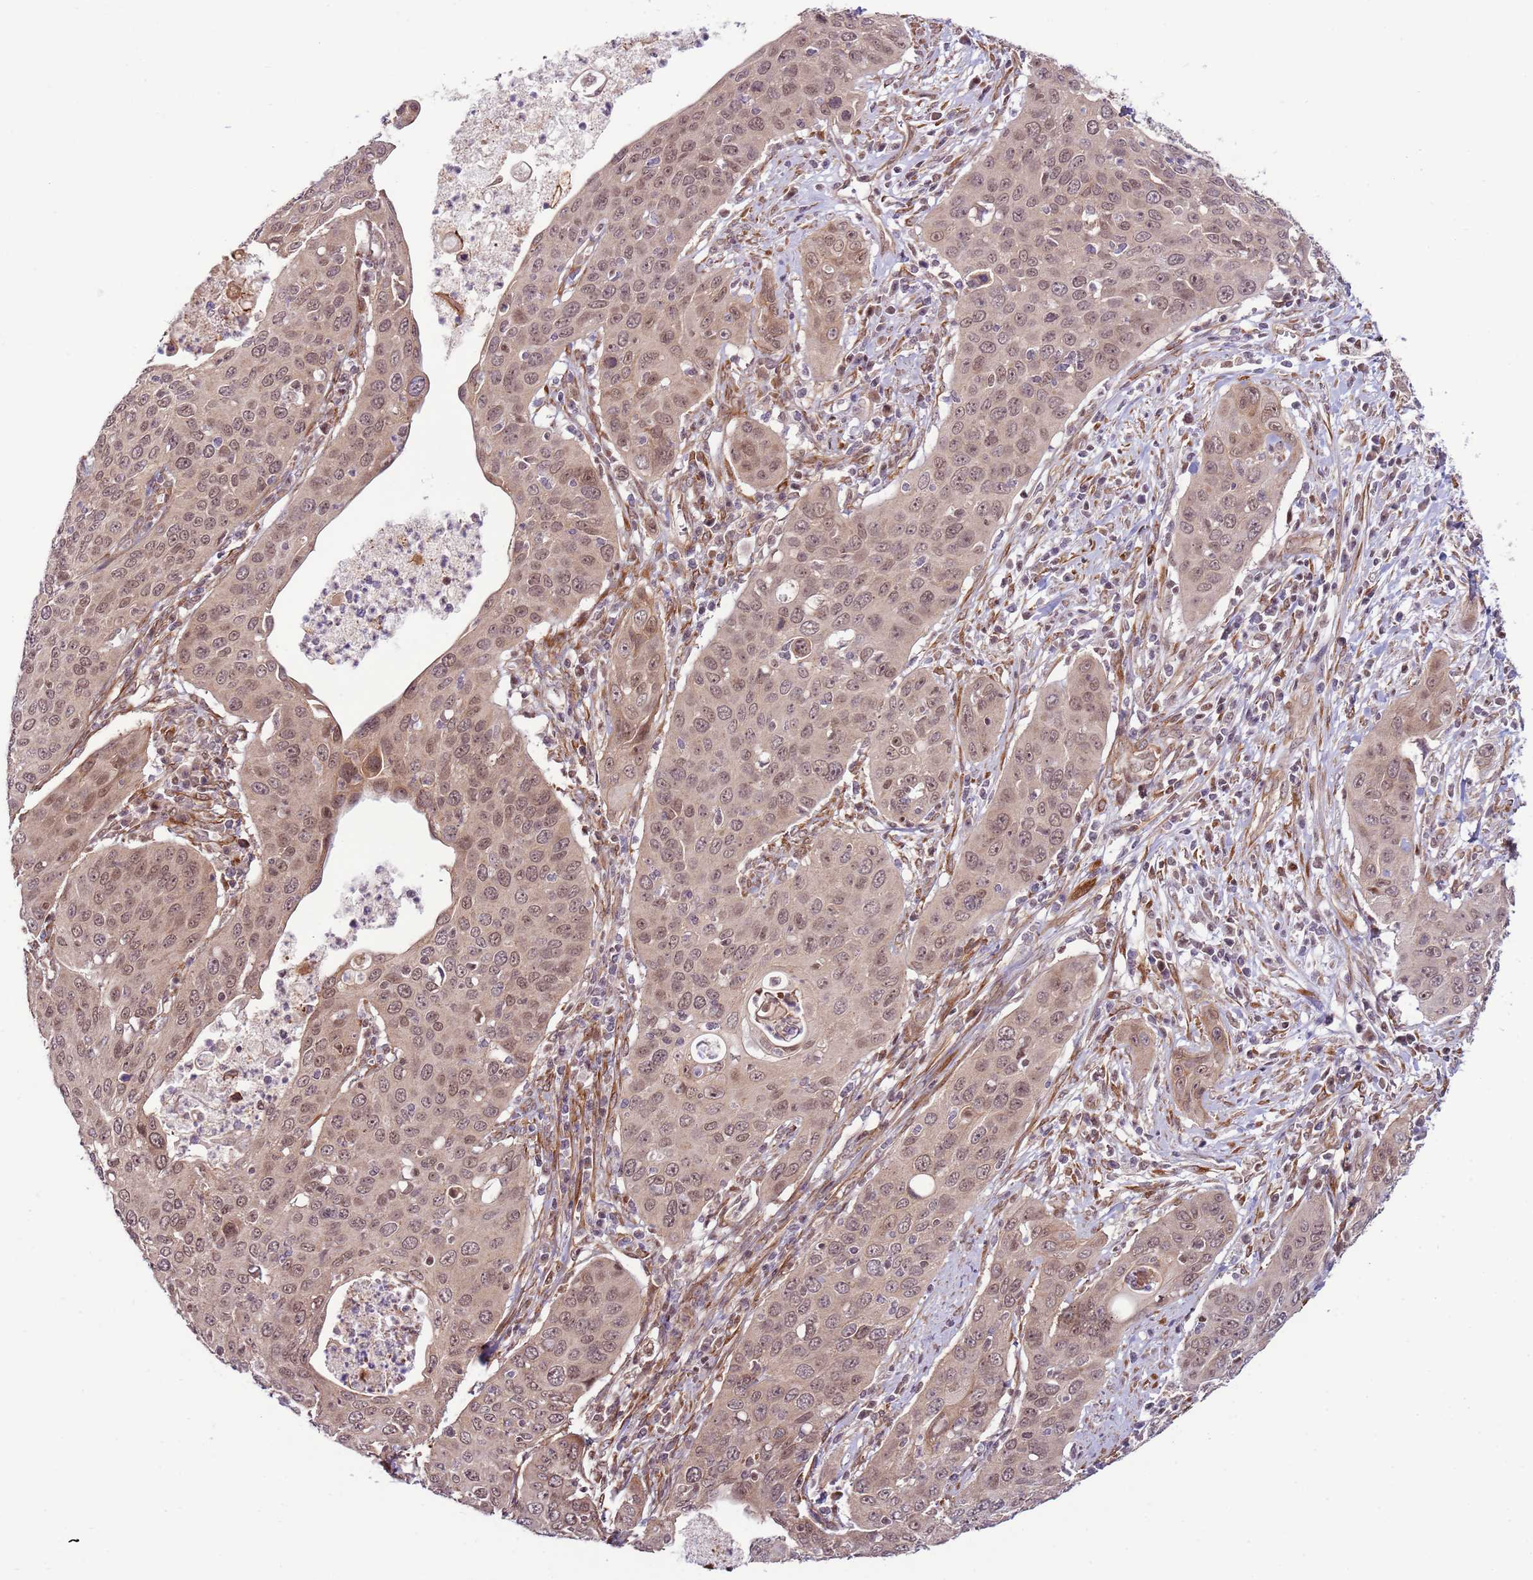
{"staining": {"intensity": "weak", "quantity": ">75%", "location": "cytoplasmic/membranous,nuclear"}, "tissue": "cervical cancer", "cell_type": "Tumor cells", "image_type": "cancer", "snomed": [{"axis": "morphology", "description": "Squamous cell carcinoma, NOS"}, {"axis": "topography", "description": "Cervix"}], "caption": "Immunohistochemistry (IHC) (DAB) staining of cervical cancer (squamous cell carcinoma) demonstrates weak cytoplasmic/membranous and nuclear protein expression in approximately >75% of tumor cells.", "gene": "DCAF4", "patient": {"sex": "female", "age": 36}}